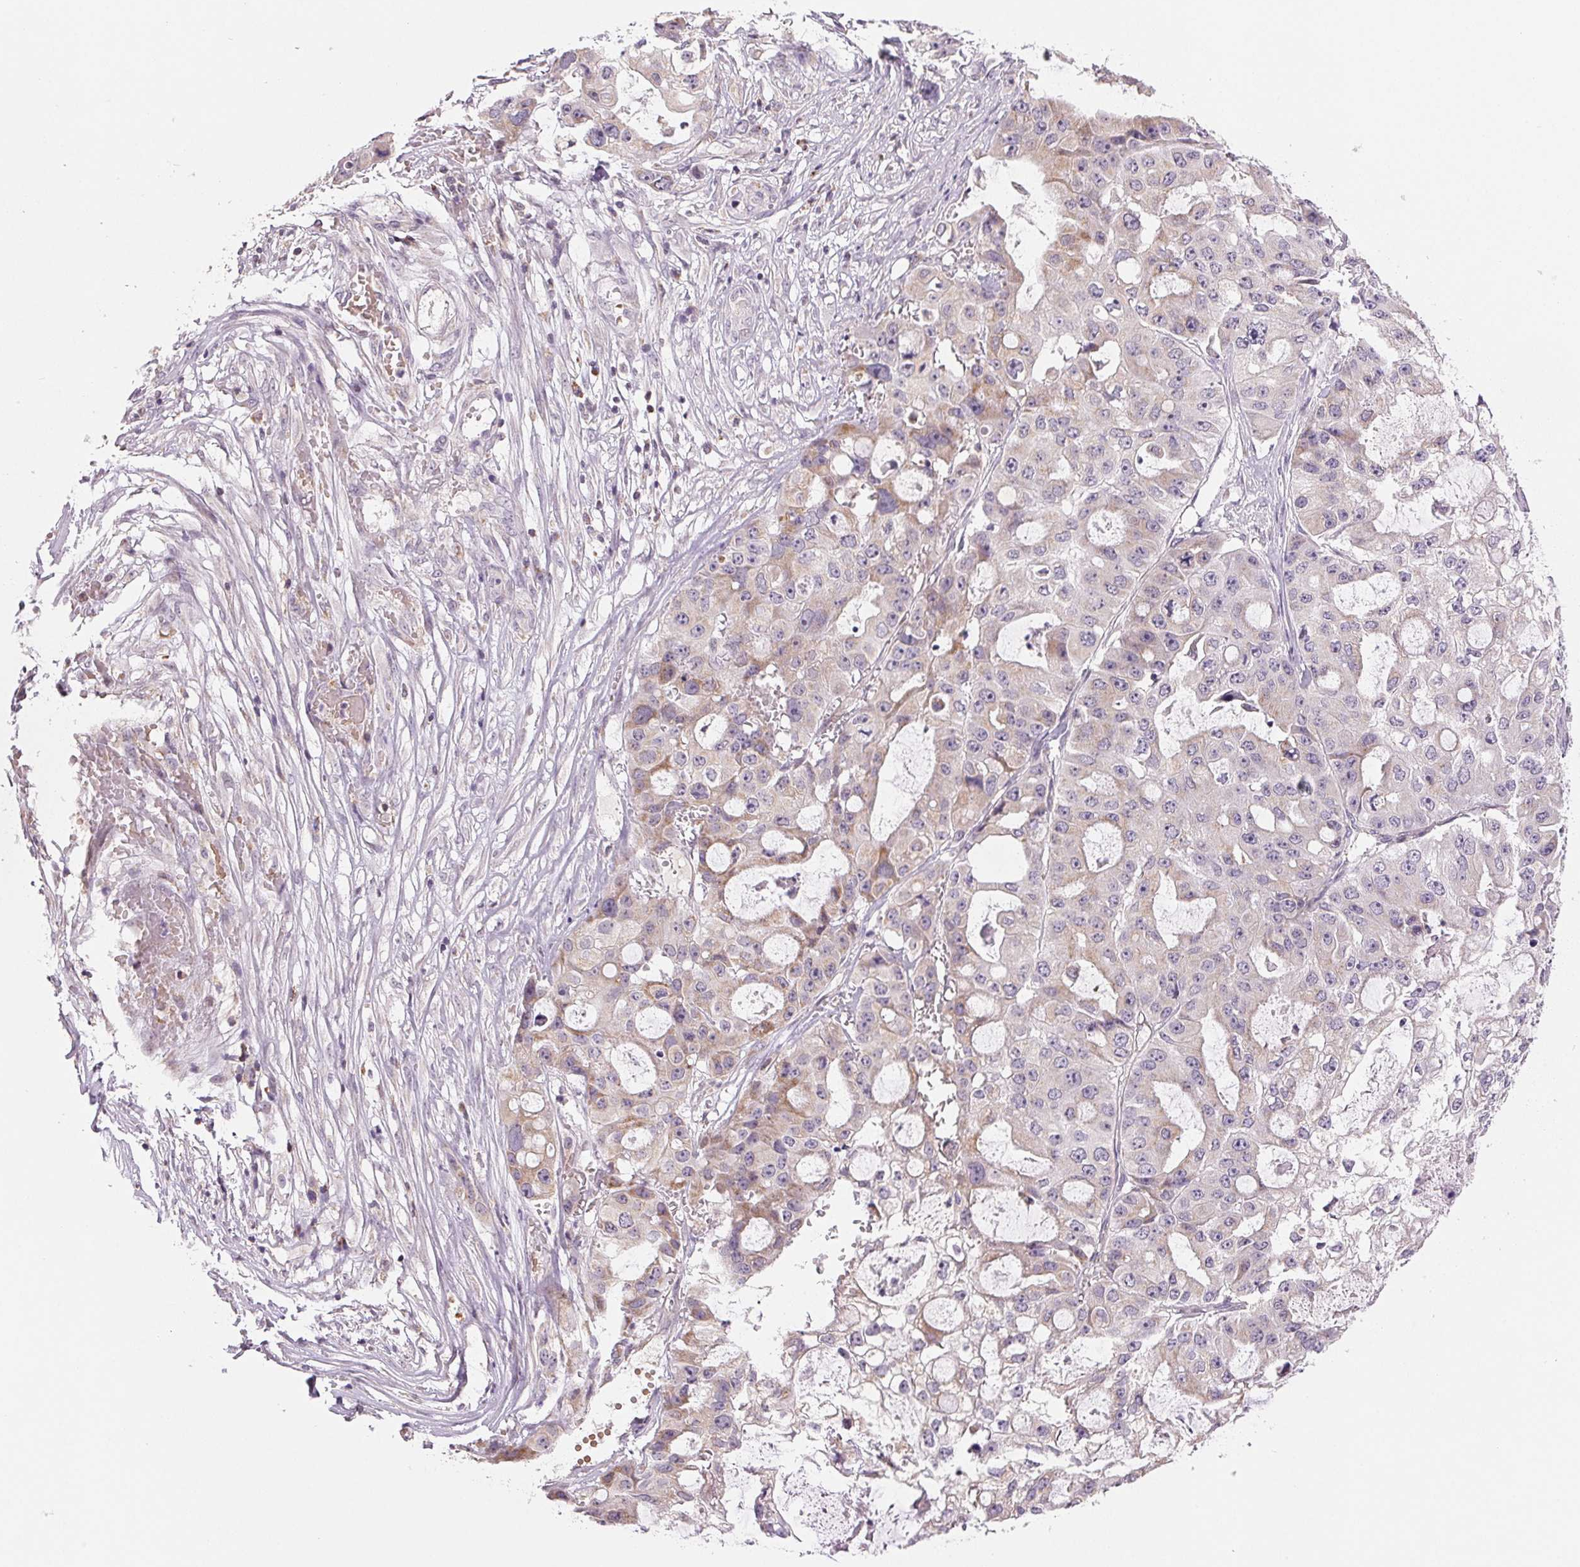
{"staining": {"intensity": "weak", "quantity": "<25%", "location": "cytoplasmic/membranous"}, "tissue": "ovarian cancer", "cell_type": "Tumor cells", "image_type": "cancer", "snomed": [{"axis": "morphology", "description": "Cystadenocarcinoma, serous, NOS"}, {"axis": "topography", "description": "Ovary"}], "caption": "Immunohistochemistry (IHC) micrograph of neoplastic tissue: serous cystadenocarcinoma (ovarian) stained with DAB (3,3'-diaminobenzidine) shows no significant protein staining in tumor cells.", "gene": "HINT2", "patient": {"sex": "female", "age": 56}}